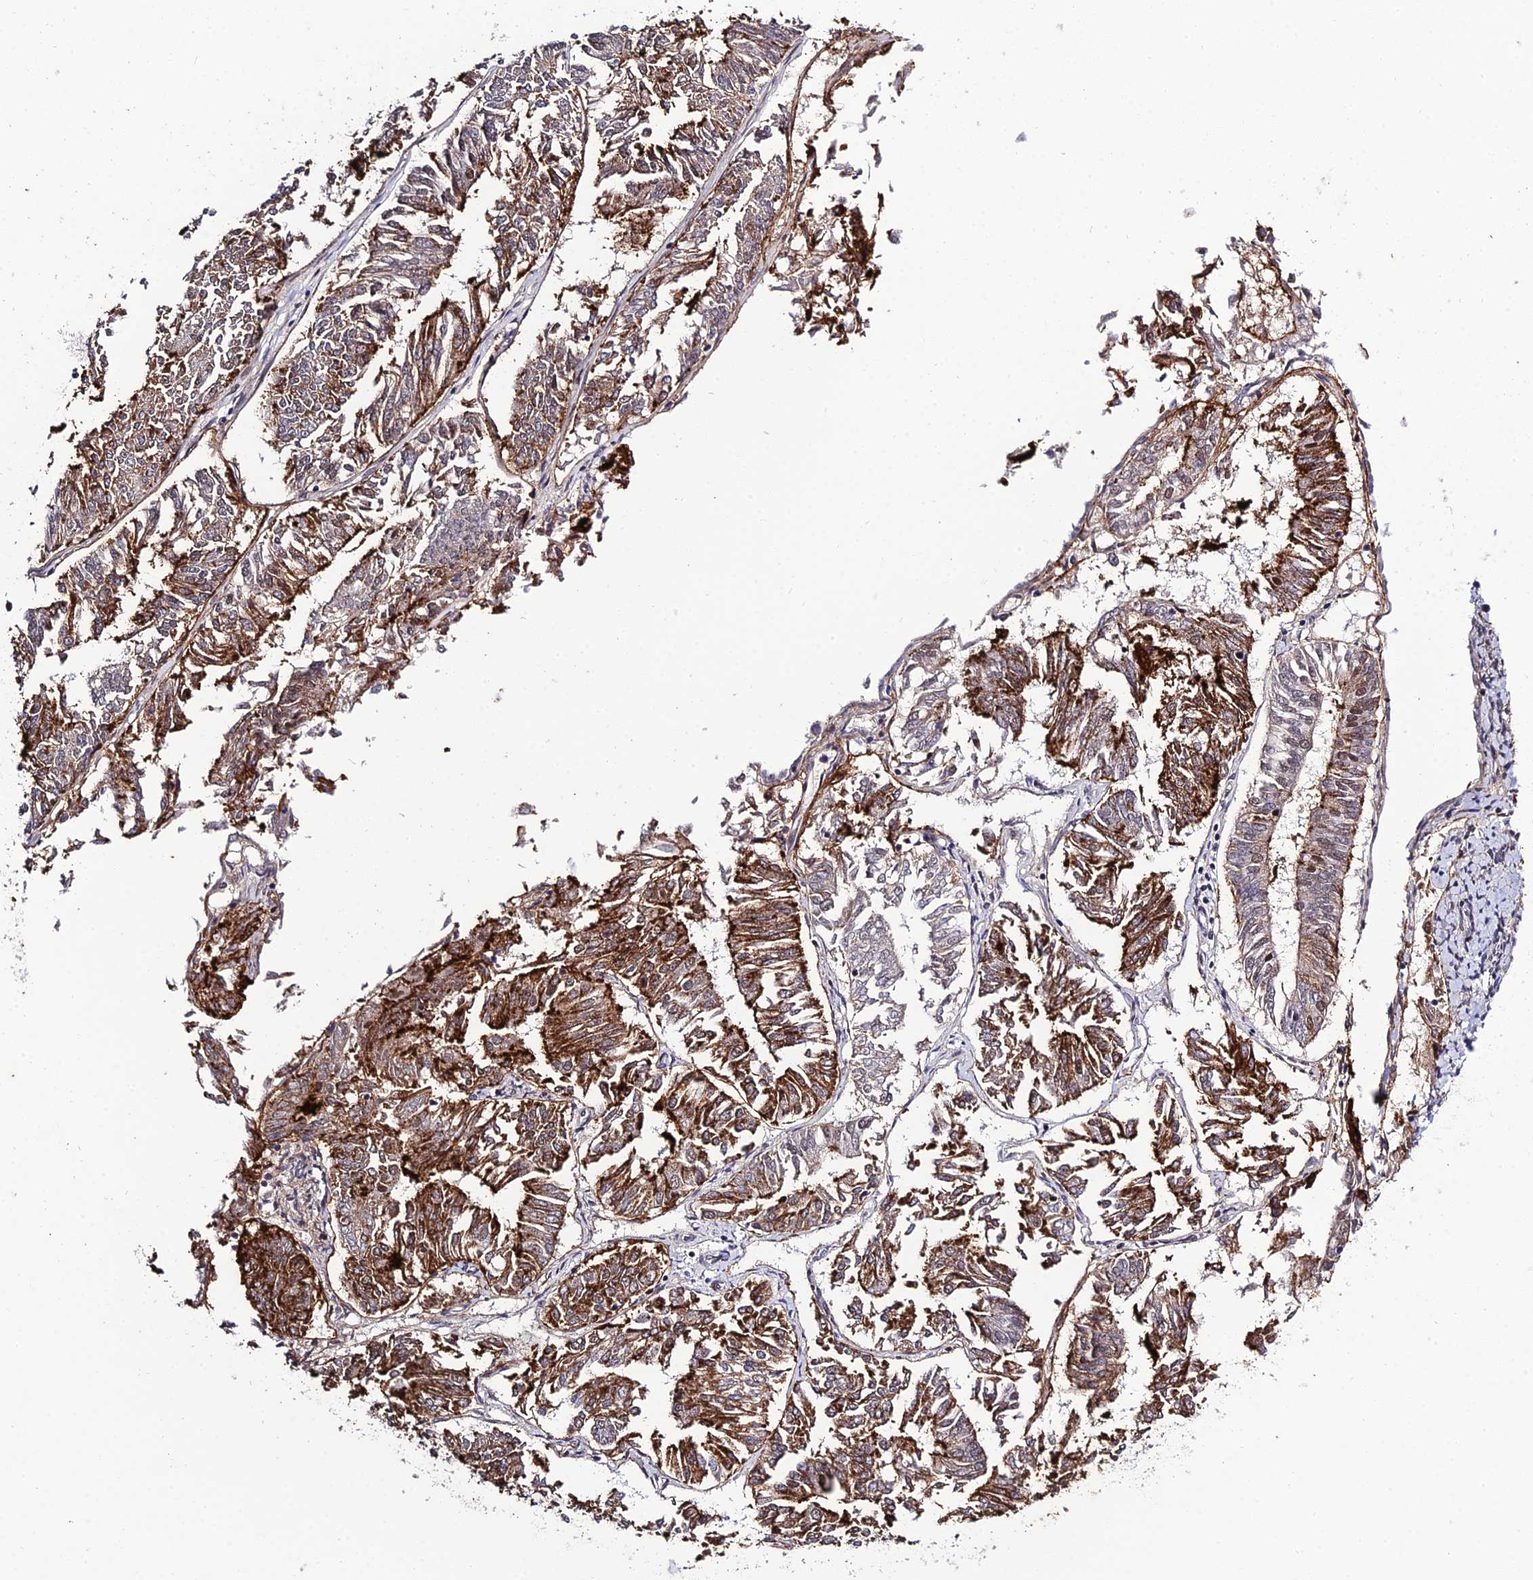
{"staining": {"intensity": "moderate", "quantity": "25%-75%", "location": "cytoplasmic/membranous"}, "tissue": "endometrial cancer", "cell_type": "Tumor cells", "image_type": "cancer", "snomed": [{"axis": "morphology", "description": "Adenocarcinoma, NOS"}, {"axis": "topography", "description": "Endometrium"}], "caption": "Human endometrial cancer (adenocarcinoma) stained for a protein (brown) displays moderate cytoplasmic/membranous positive staining in approximately 25%-75% of tumor cells.", "gene": "SYT15", "patient": {"sex": "female", "age": 58}}